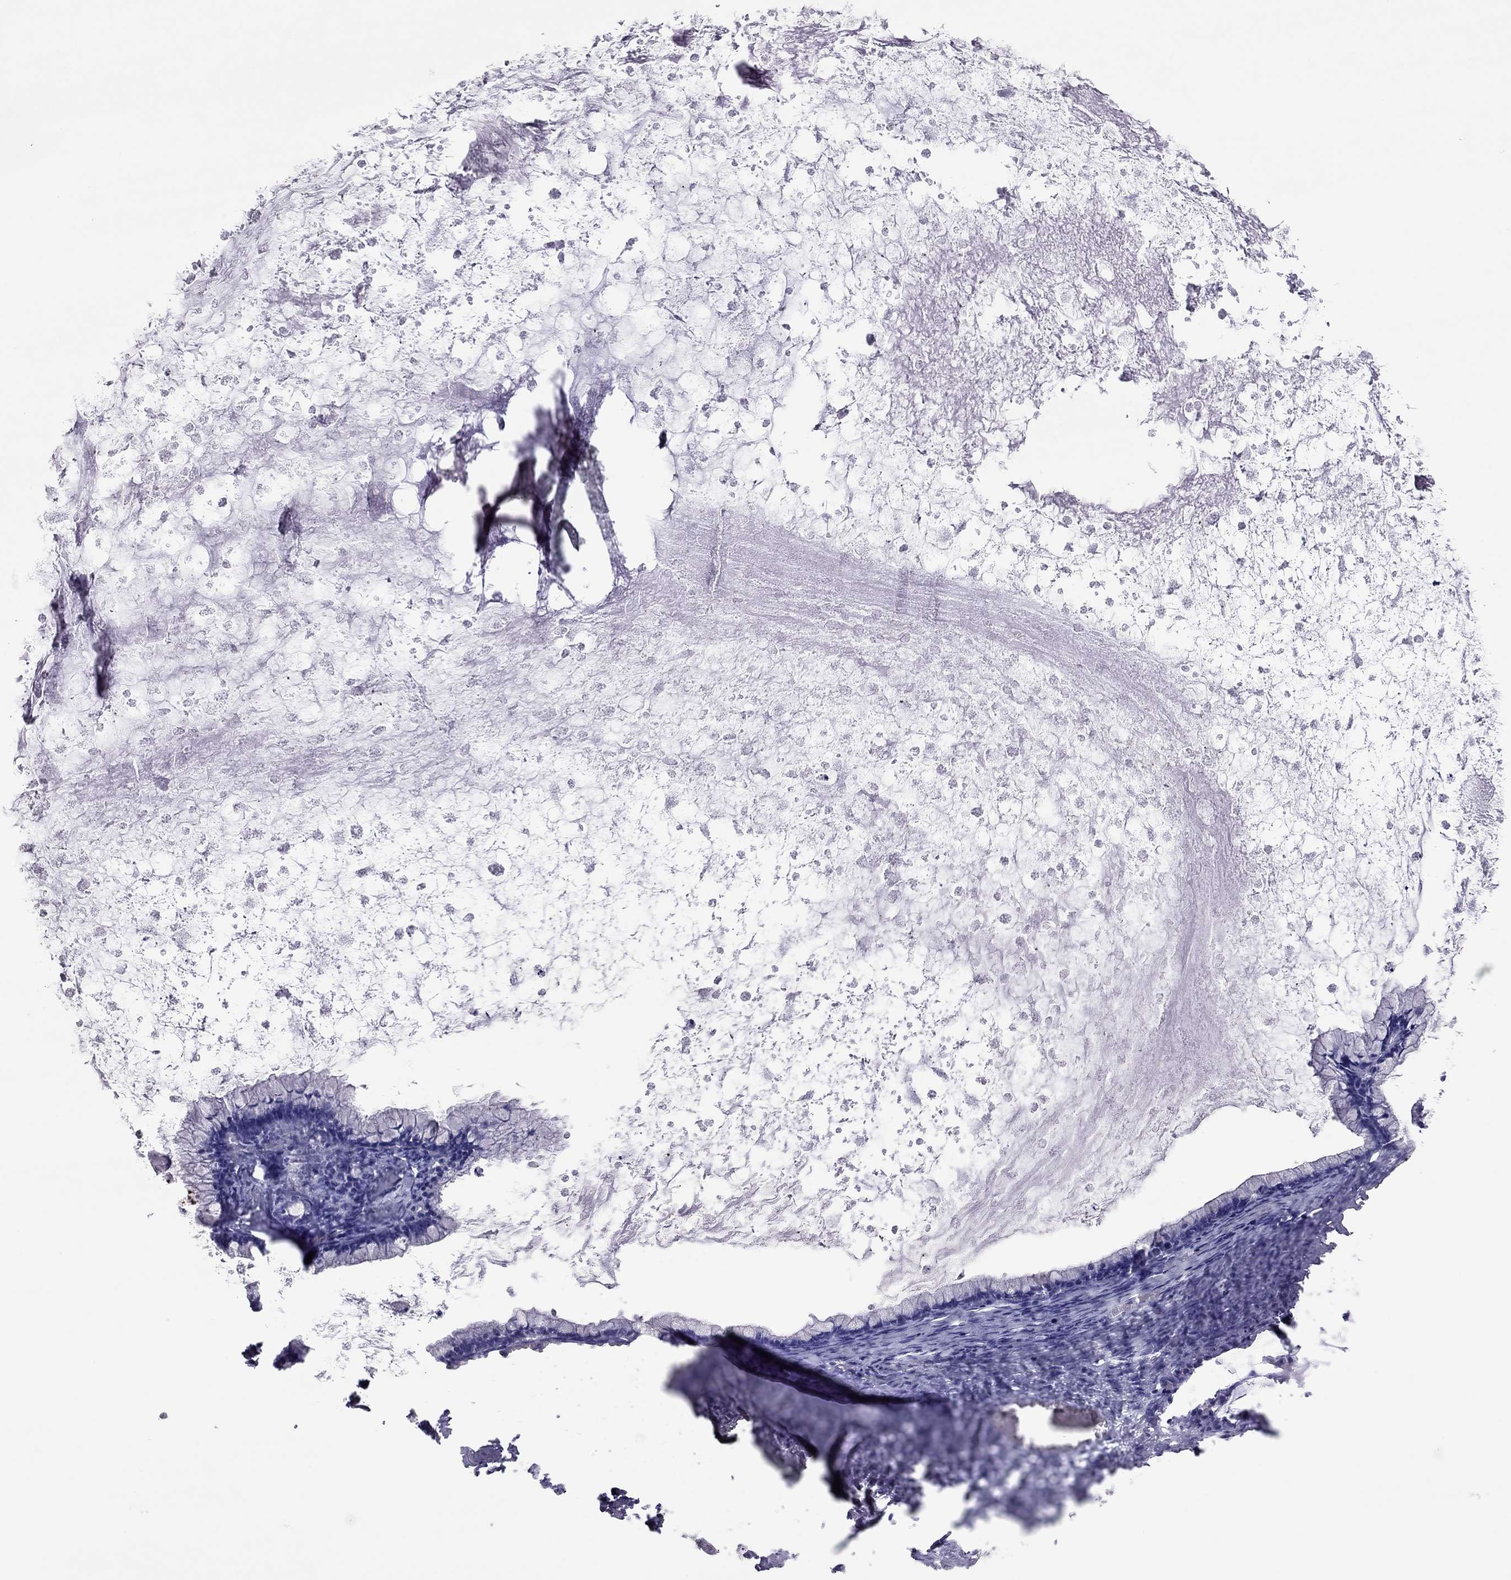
{"staining": {"intensity": "negative", "quantity": "none", "location": "none"}, "tissue": "ovarian cancer", "cell_type": "Tumor cells", "image_type": "cancer", "snomed": [{"axis": "morphology", "description": "Cystadenocarcinoma, mucinous, NOS"}, {"axis": "topography", "description": "Ovary"}], "caption": "Tumor cells show no significant protein positivity in ovarian cancer.", "gene": "SPINT3", "patient": {"sex": "female", "age": 67}}